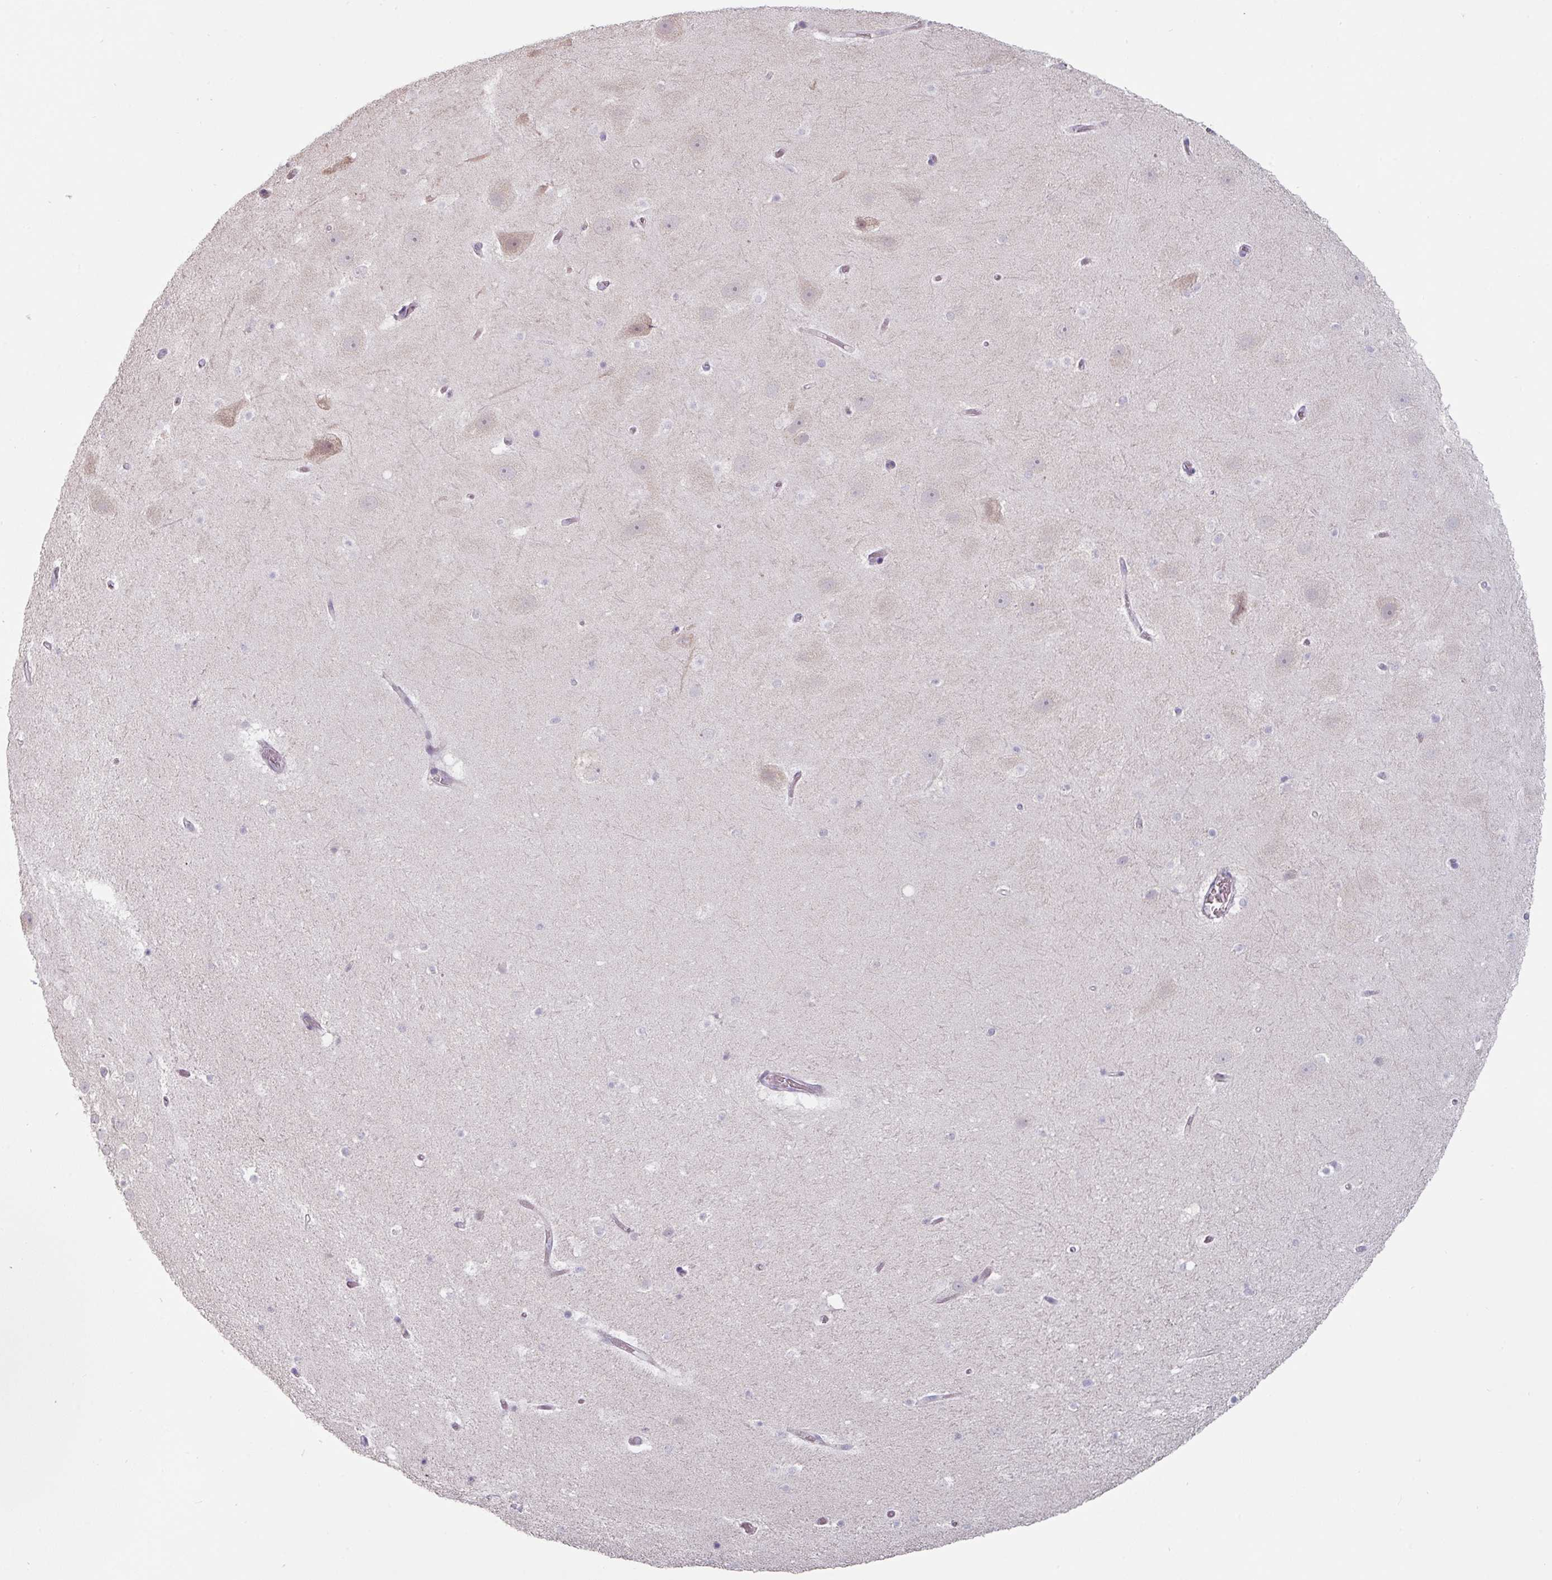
{"staining": {"intensity": "negative", "quantity": "none", "location": "none"}, "tissue": "hippocampus", "cell_type": "Glial cells", "image_type": "normal", "snomed": [{"axis": "morphology", "description": "Normal tissue, NOS"}, {"axis": "topography", "description": "Hippocampus"}], "caption": "IHC of normal hippocampus shows no expression in glial cells.", "gene": "ZBTB6", "patient": {"sex": "male", "age": 37}}